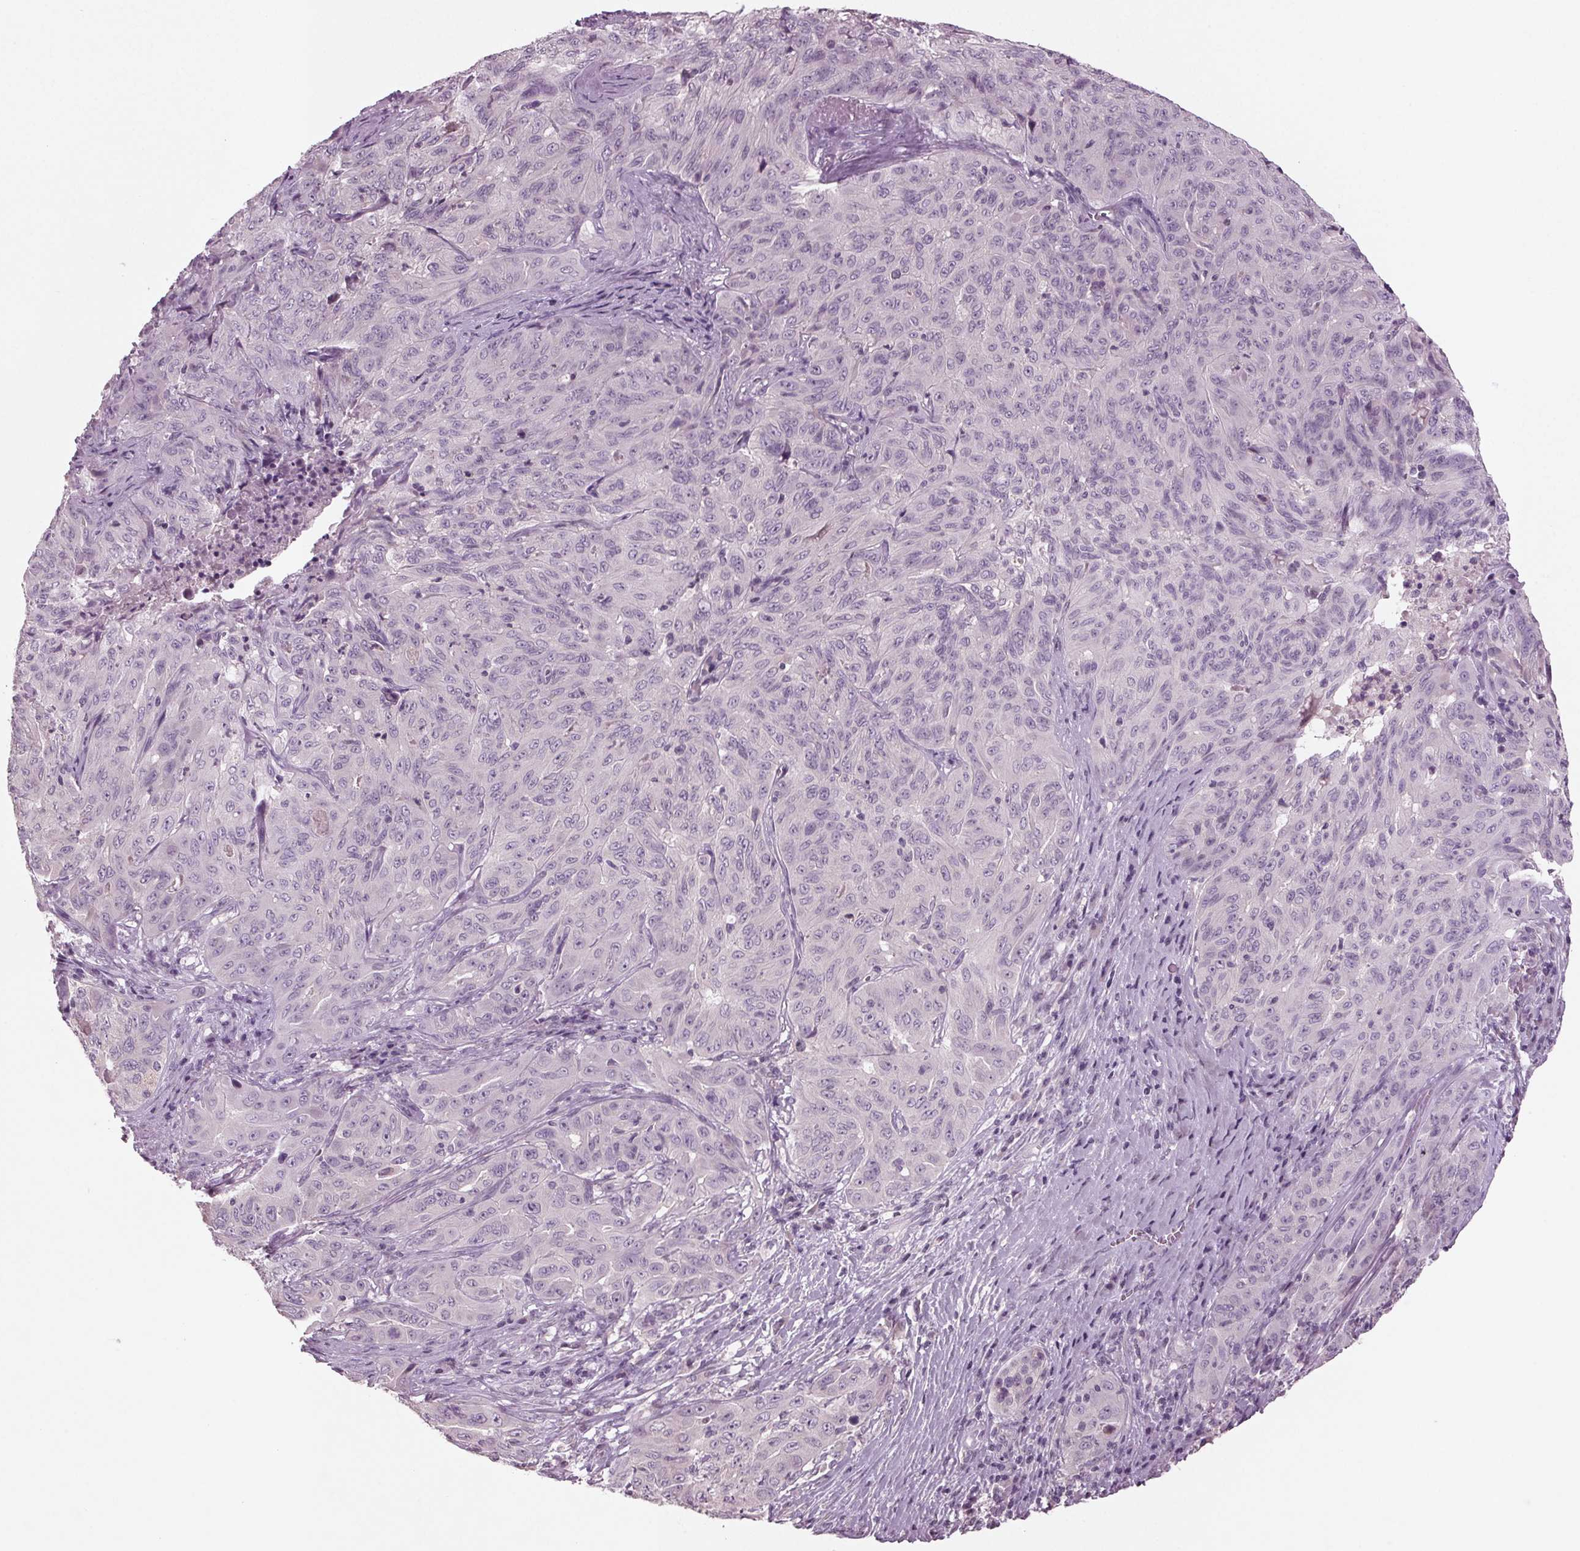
{"staining": {"intensity": "negative", "quantity": "none", "location": "none"}, "tissue": "pancreatic cancer", "cell_type": "Tumor cells", "image_type": "cancer", "snomed": [{"axis": "morphology", "description": "Adenocarcinoma, NOS"}, {"axis": "topography", "description": "Pancreas"}], "caption": "Pancreatic adenocarcinoma was stained to show a protein in brown. There is no significant expression in tumor cells.", "gene": "BHLHE22", "patient": {"sex": "male", "age": 63}}